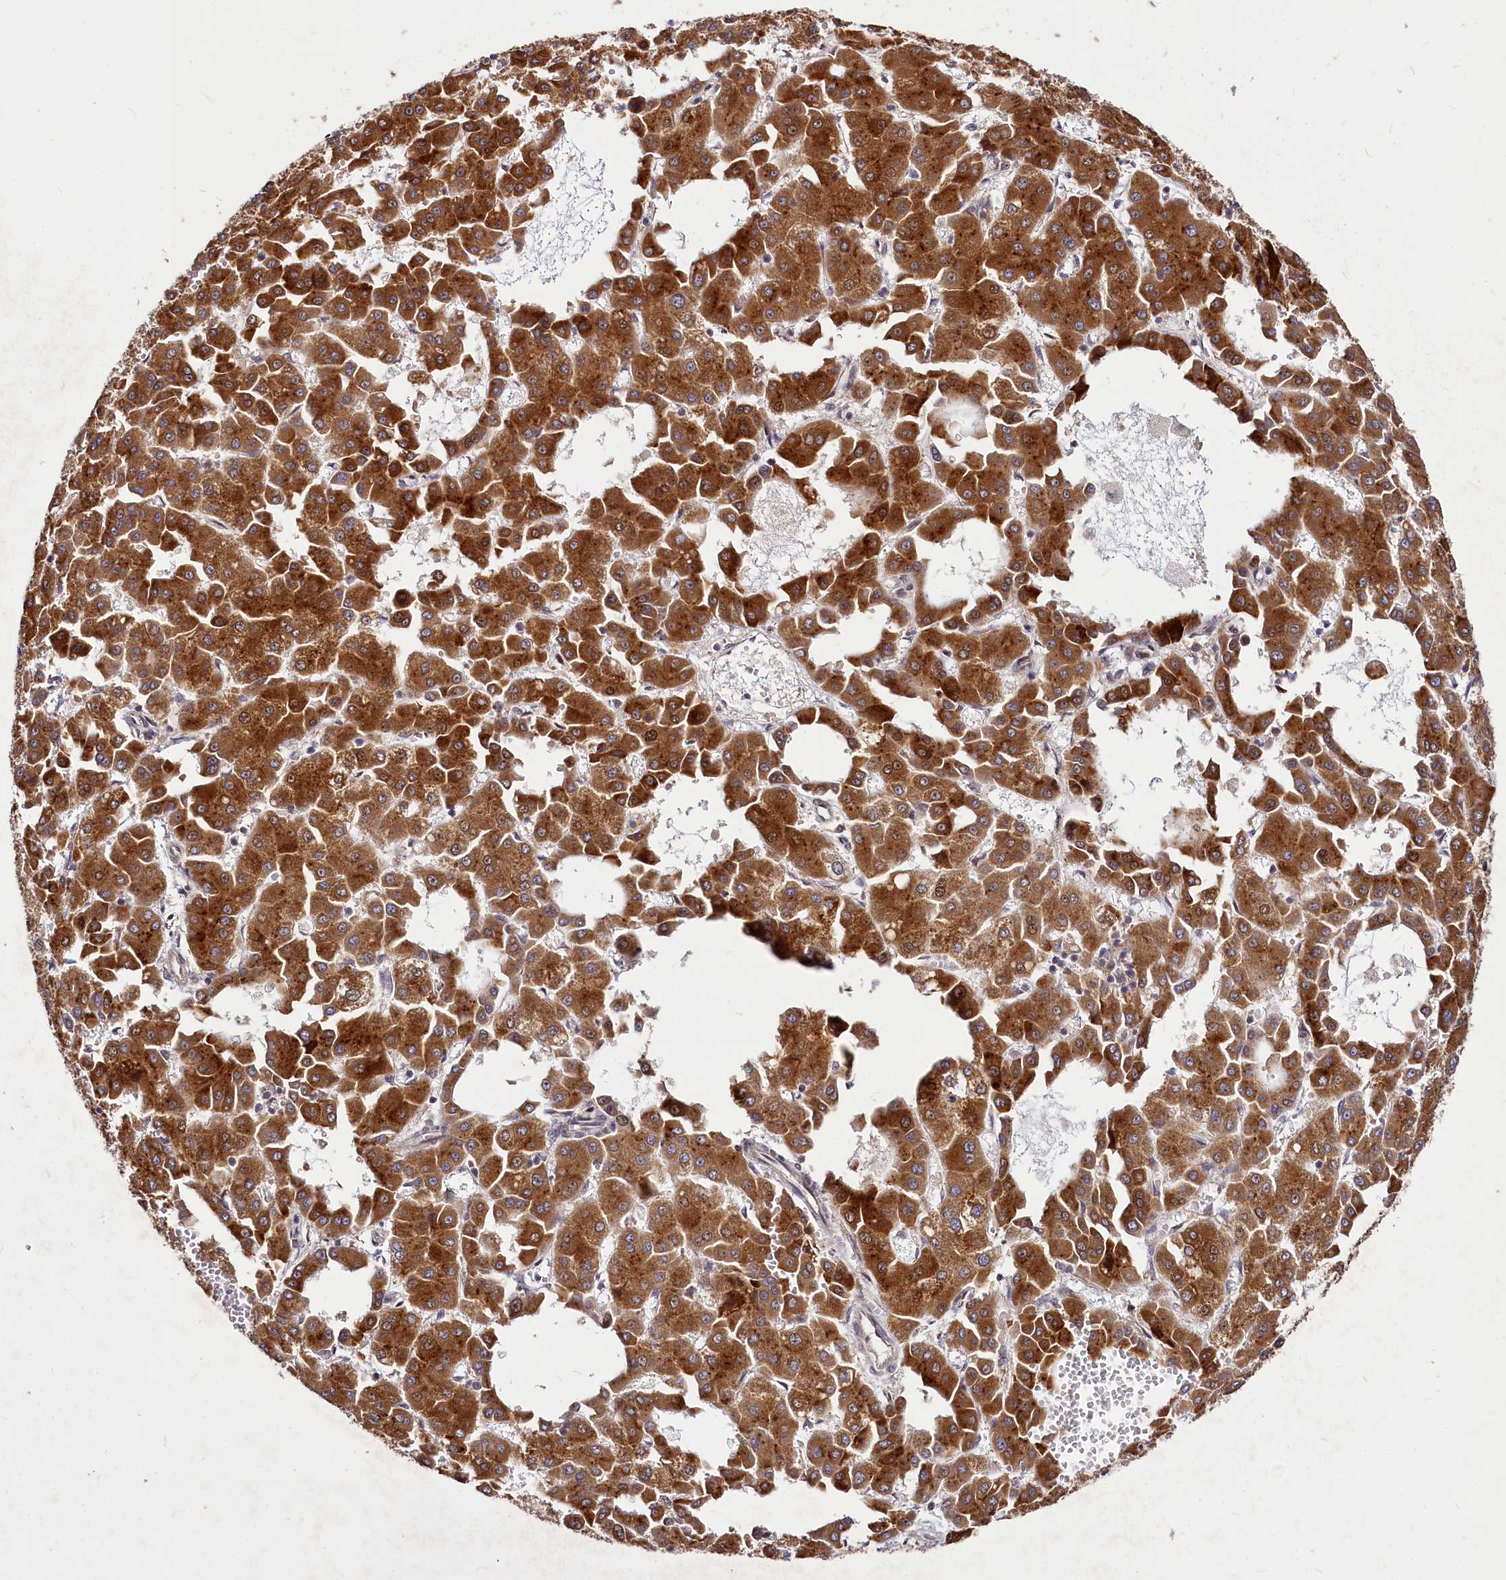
{"staining": {"intensity": "strong", "quantity": ">75%", "location": "cytoplasmic/membranous"}, "tissue": "liver cancer", "cell_type": "Tumor cells", "image_type": "cancer", "snomed": [{"axis": "morphology", "description": "Carcinoma, Hepatocellular, NOS"}, {"axis": "topography", "description": "Liver"}], "caption": "The micrograph exhibits staining of liver cancer, revealing strong cytoplasmic/membranous protein expression (brown color) within tumor cells.", "gene": "MAML2", "patient": {"sex": "male", "age": 47}}